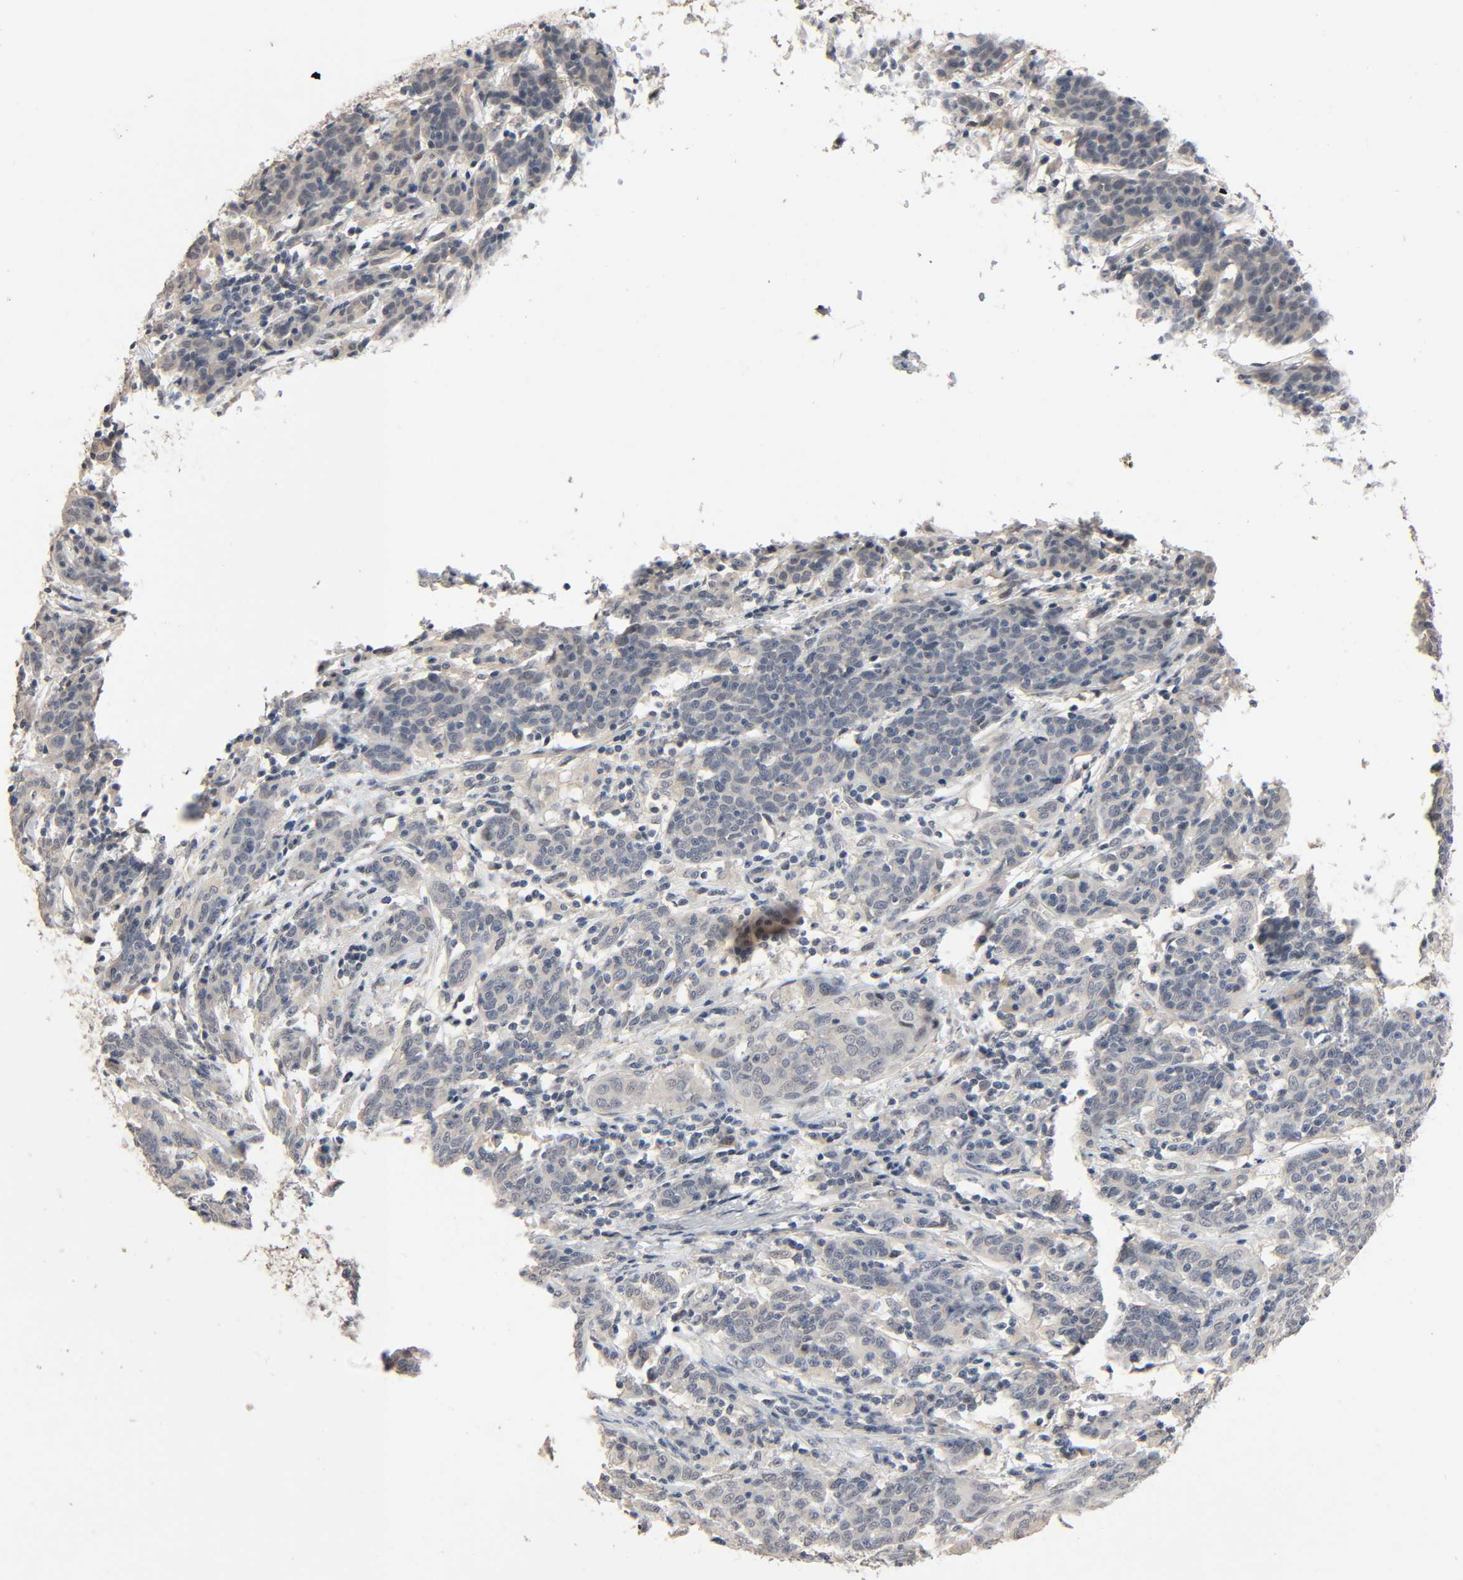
{"staining": {"intensity": "negative", "quantity": "none", "location": "none"}, "tissue": "cervical cancer", "cell_type": "Tumor cells", "image_type": "cancer", "snomed": [{"axis": "morphology", "description": "Normal tissue, NOS"}, {"axis": "morphology", "description": "Squamous cell carcinoma, NOS"}, {"axis": "topography", "description": "Cervix"}], "caption": "DAB immunohistochemical staining of squamous cell carcinoma (cervical) demonstrates no significant staining in tumor cells.", "gene": "MAGEA8", "patient": {"sex": "female", "age": 67}}